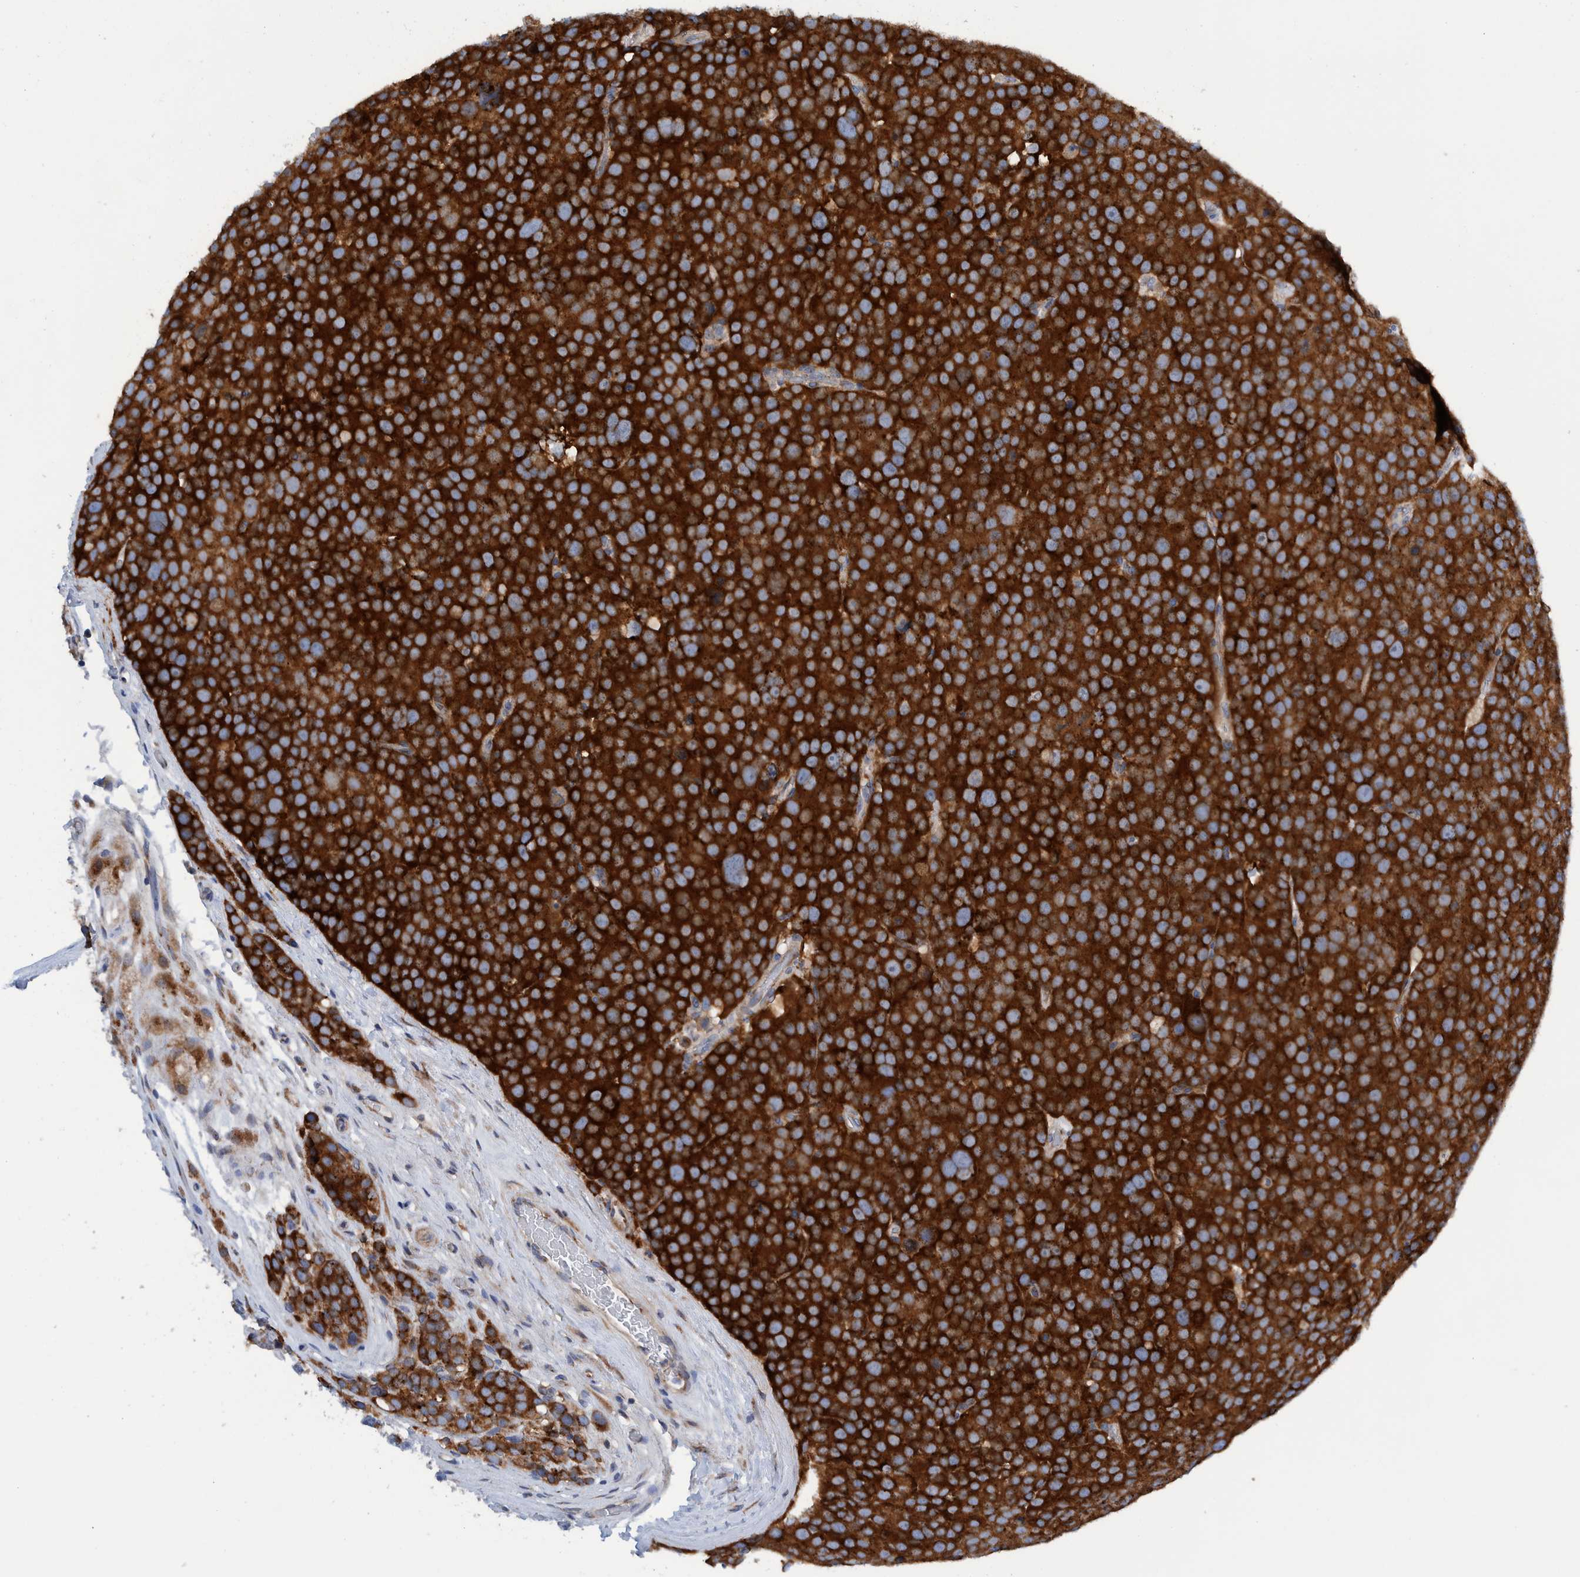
{"staining": {"intensity": "strong", "quantity": ">75%", "location": "cytoplasmic/membranous"}, "tissue": "testis cancer", "cell_type": "Tumor cells", "image_type": "cancer", "snomed": [{"axis": "morphology", "description": "Seminoma, NOS"}, {"axis": "topography", "description": "Testis"}], "caption": "Protein expression analysis of testis cancer reveals strong cytoplasmic/membranous expression in approximately >75% of tumor cells.", "gene": "TRIM58", "patient": {"sex": "male", "age": 71}}